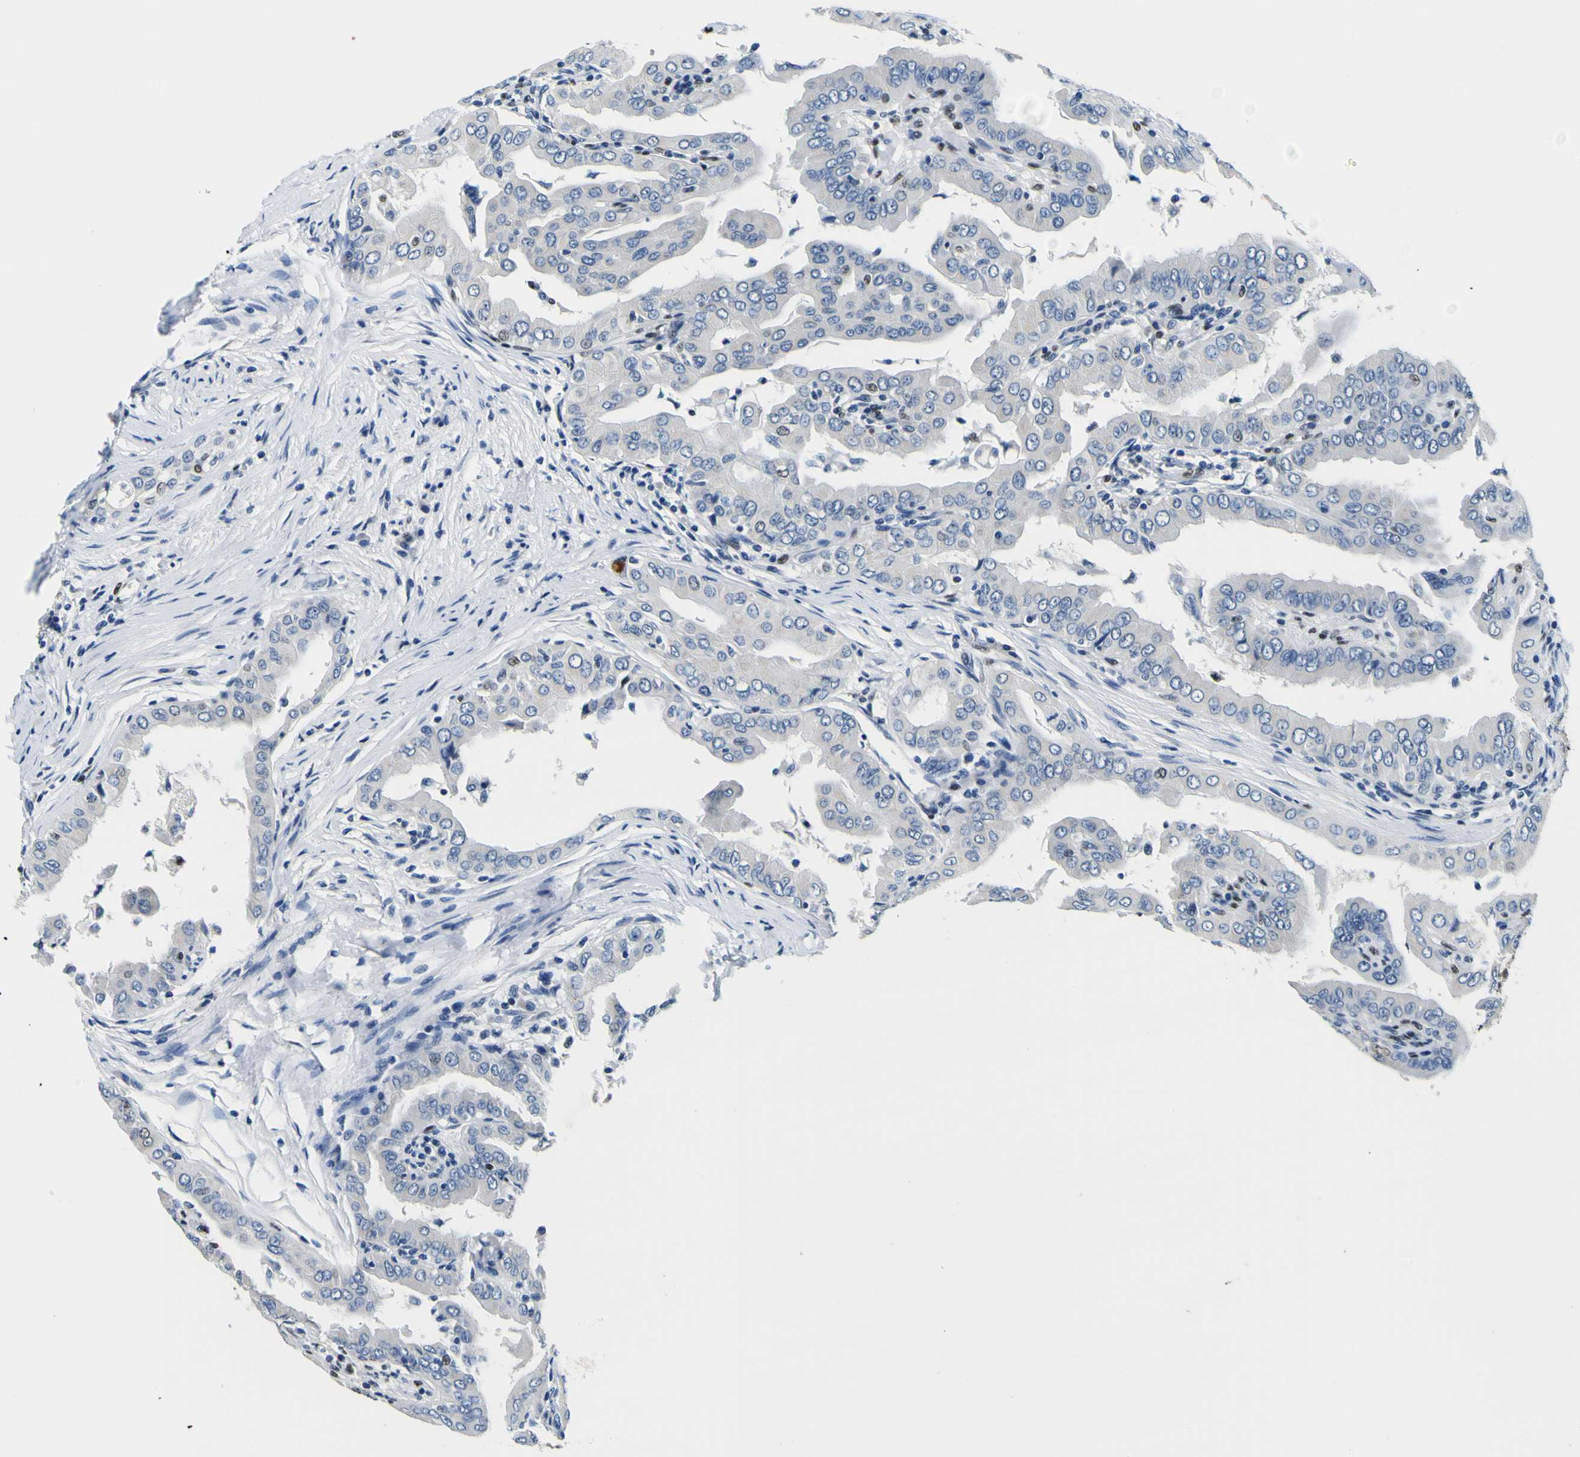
{"staining": {"intensity": "weak", "quantity": "<25%", "location": "nuclear"}, "tissue": "thyroid cancer", "cell_type": "Tumor cells", "image_type": "cancer", "snomed": [{"axis": "morphology", "description": "Papillary adenocarcinoma, NOS"}, {"axis": "topography", "description": "Thyroid gland"}], "caption": "A photomicrograph of human thyroid cancer (papillary adenocarcinoma) is negative for staining in tumor cells.", "gene": "SP1", "patient": {"sex": "male", "age": 33}}